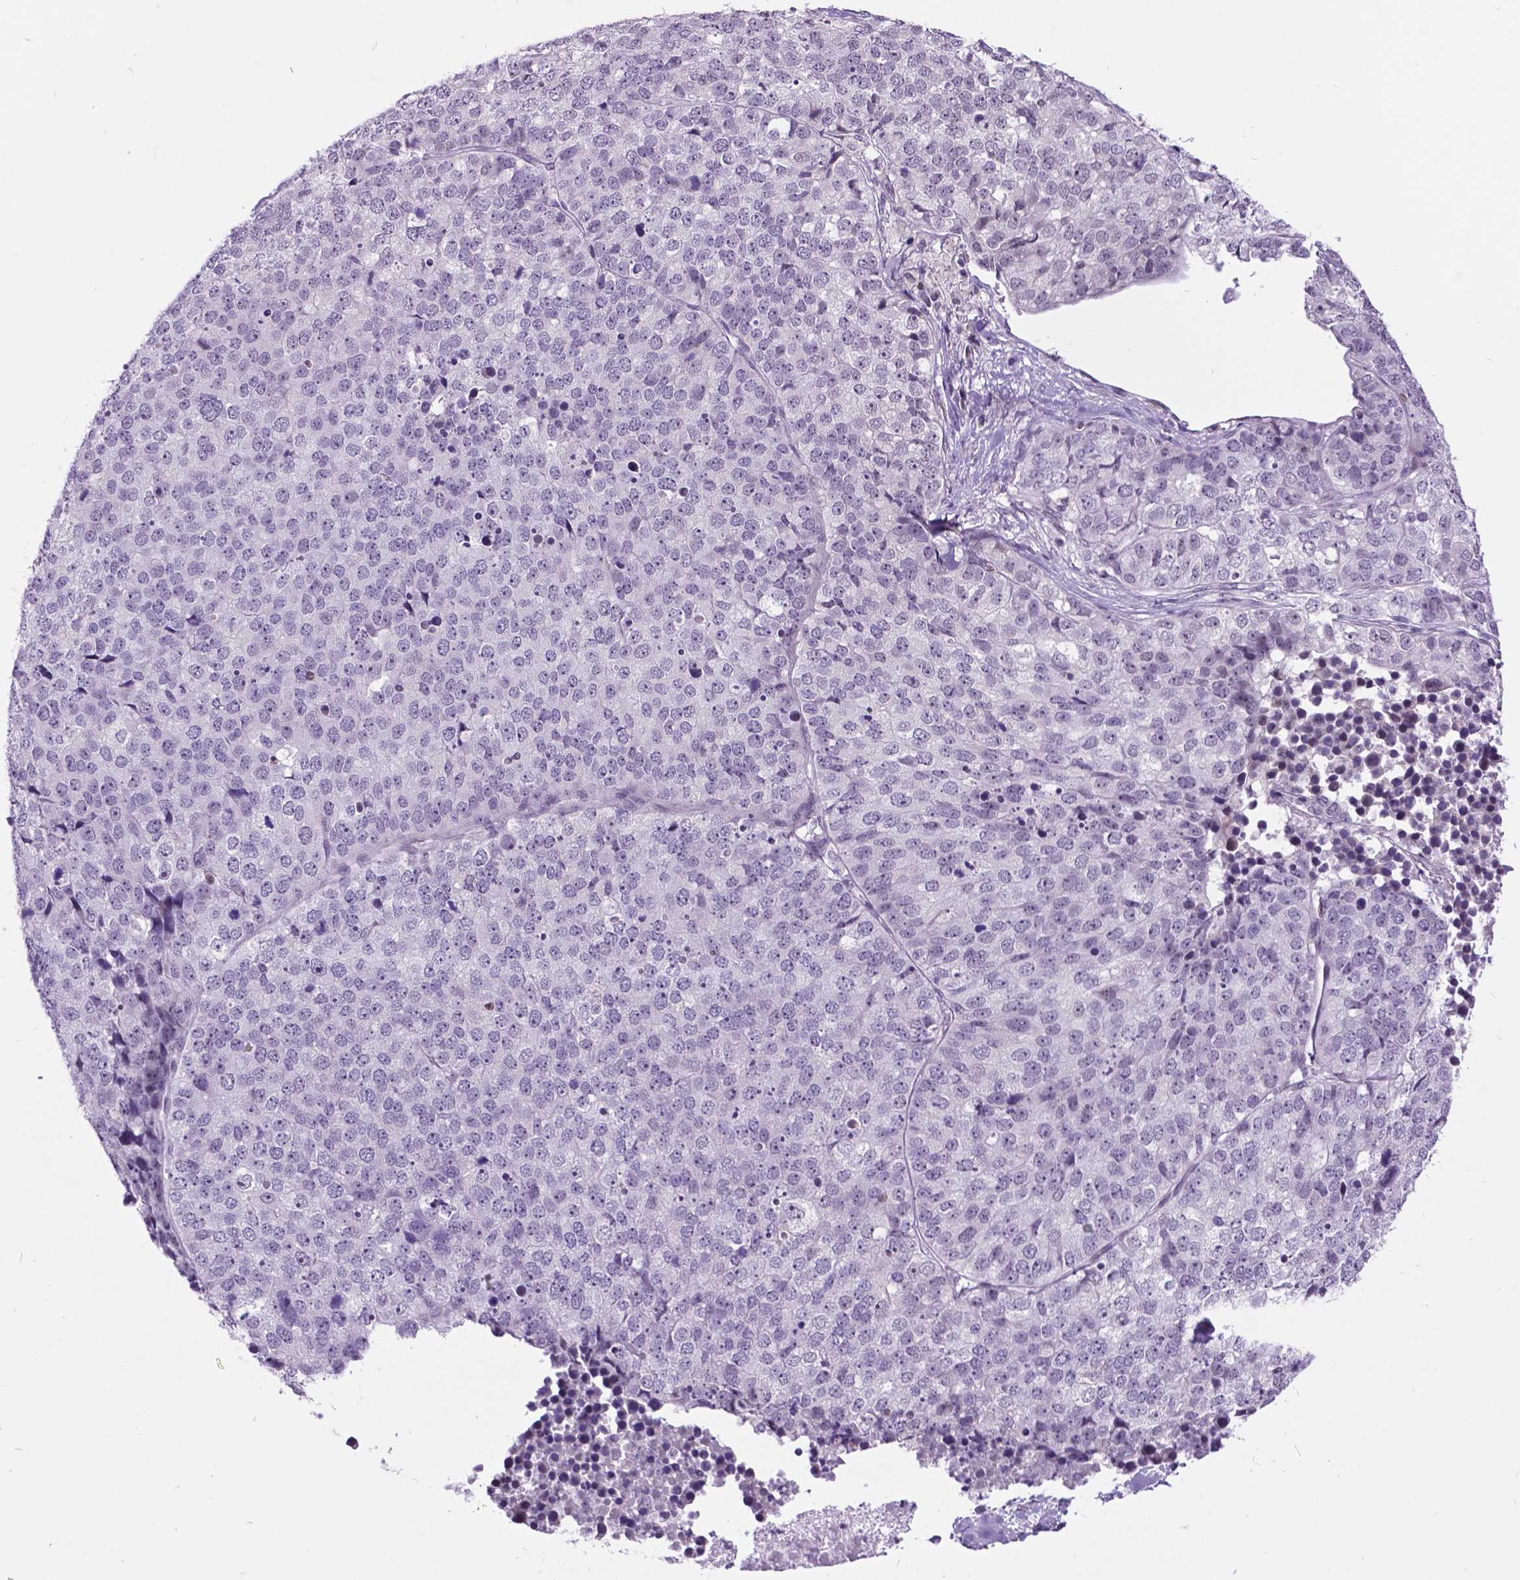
{"staining": {"intensity": "negative", "quantity": "none", "location": "none"}, "tissue": "stomach cancer", "cell_type": "Tumor cells", "image_type": "cancer", "snomed": [{"axis": "morphology", "description": "Adenocarcinoma, NOS"}, {"axis": "topography", "description": "Stomach"}], "caption": "Immunohistochemistry (IHC) histopathology image of neoplastic tissue: human adenocarcinoma (stomach) stained with DAB (3,3'-diaminobenzidine) reveals no significant protein expression in tumor cells. Brightfield microscopy of immunohistochemistry stained with DAB (brown) and hematoxylin (blue), captured at high magnification.", "gene": "DPF3", "patient": {"sex": "male", "age": 69}}